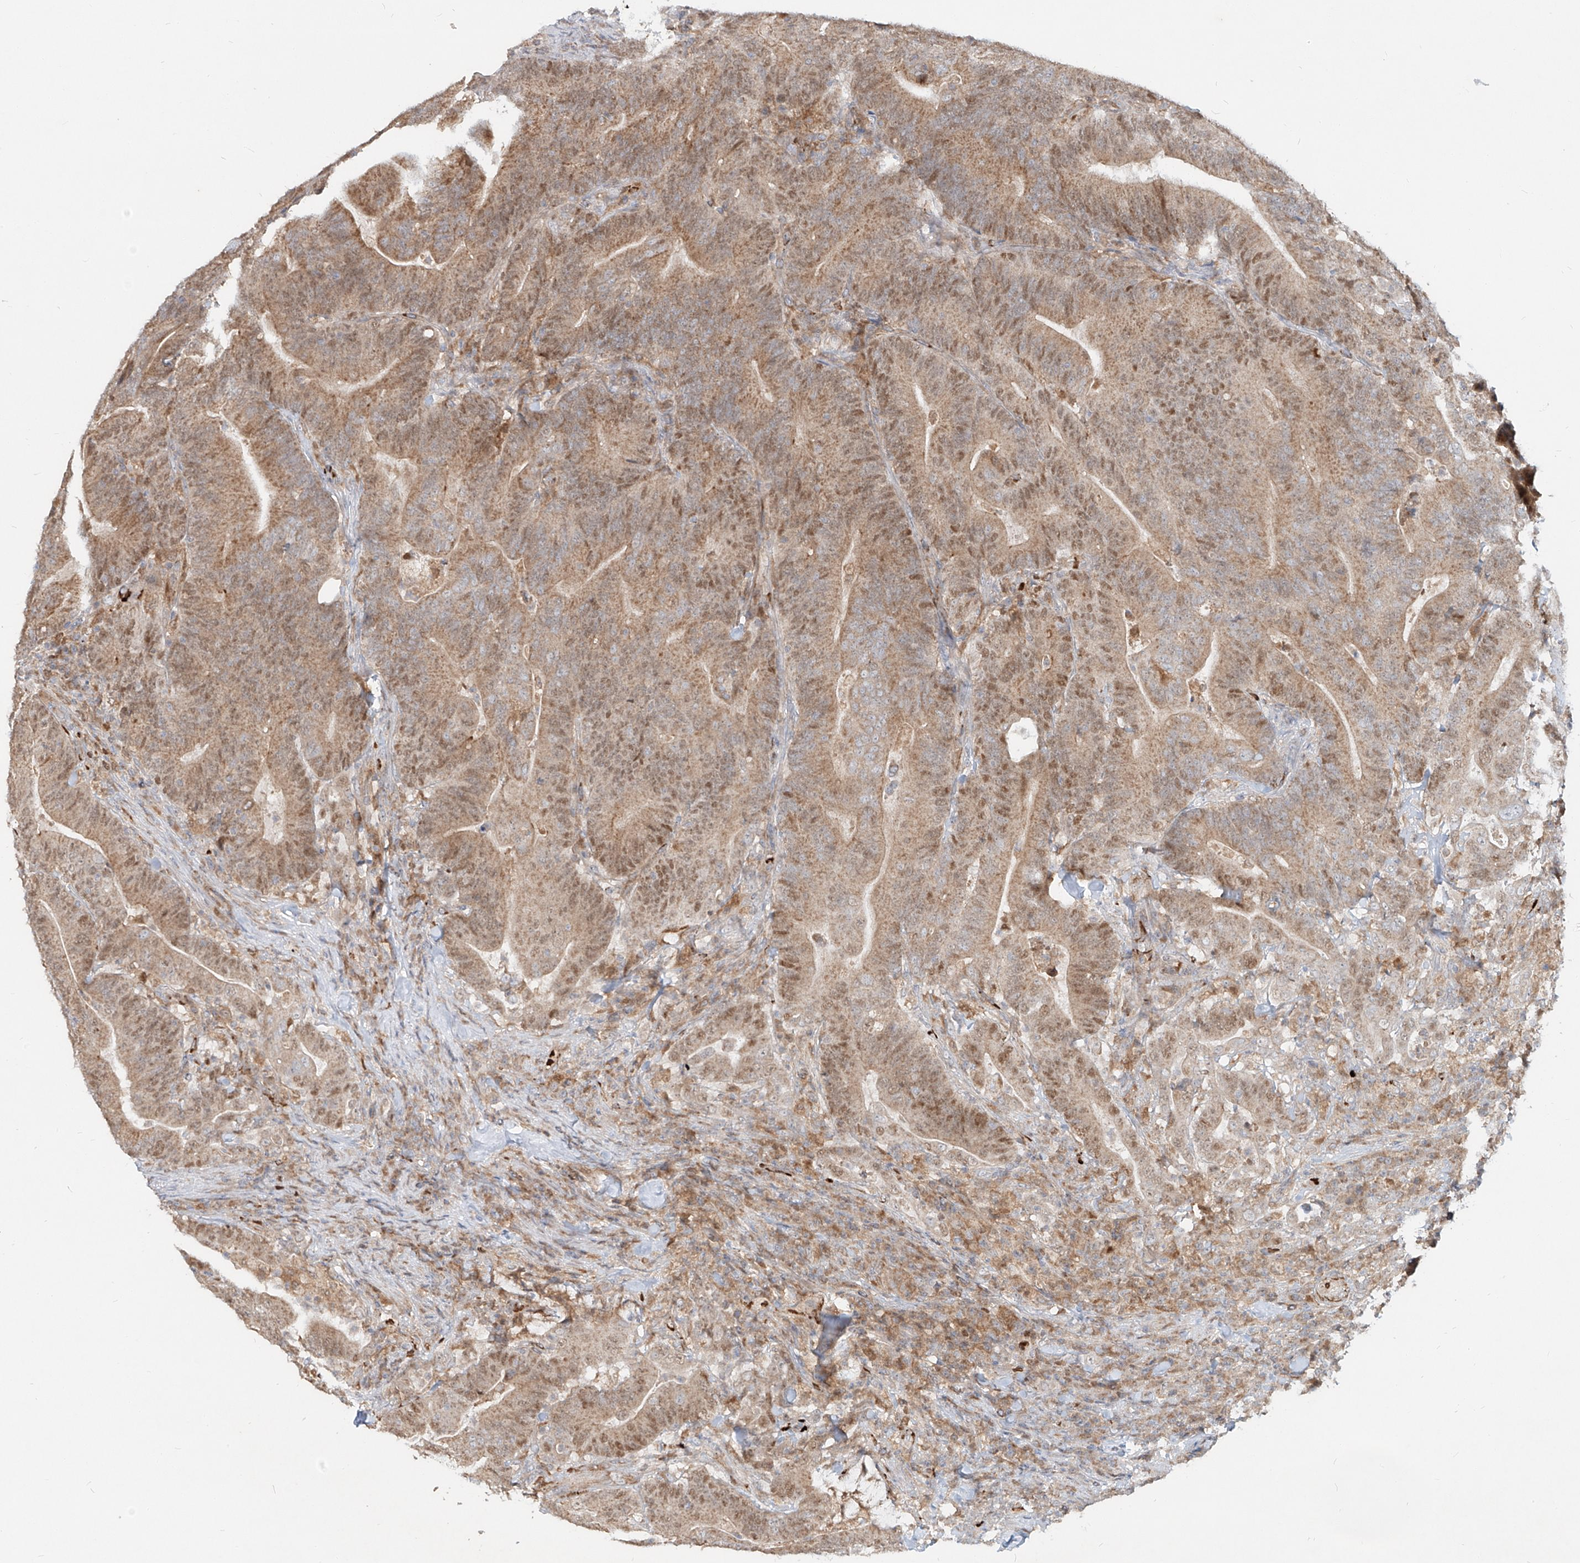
{"staining": {"intensity": "moderate", "quantity": ">75%", "location": "cytoplasmic/membranous,nuclear"}, "tissue": "colorectal cancer", "cell_type": "Tumor cells", "image_type": "cancer", "snomed": [{"axis": "morphology", "description": "Adenocarcinoma, NOS"}, {"axis": "topography", "description": "Colon"}], "caption": "Colorectal cancer (adenocarcinoma) stained with a protein marker reveals moderate staining in tumor cells.", "gene": "FGD2", "patient": {"sex": "female", "age": 66}}